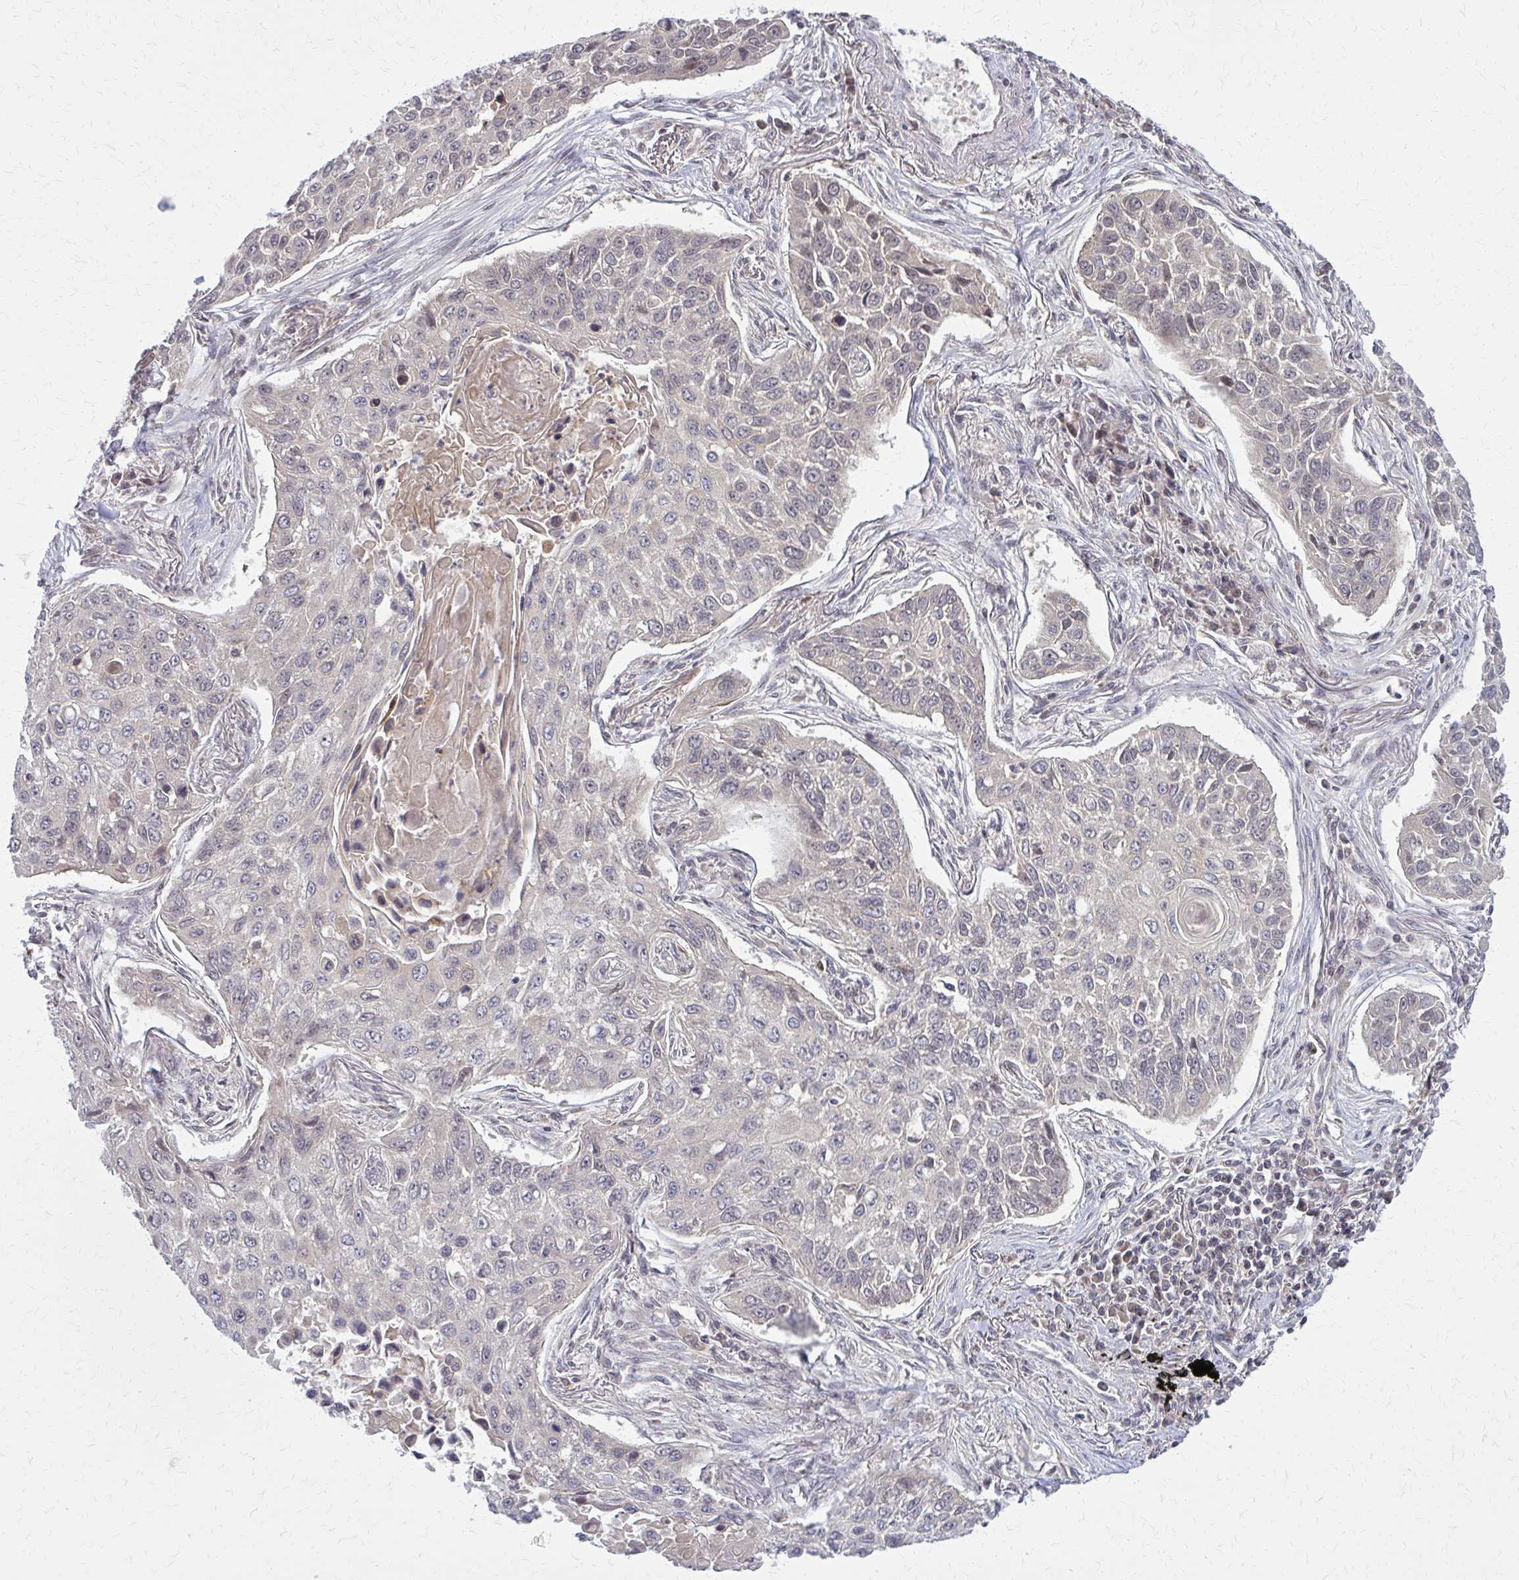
{"staining": {"intensity": "negative", "quantity": "none", "location": "none"}, "tissue": "lung cancer", "cell_type": "Tumor cells", "image_type": "cancer", "snomed": [{"axis": "morphology", "description": "Squamous cell carcinoma, NOS"}, {"axis": "topography", "description": "Lung"}], "caption": "Tumor cells show no significant staining in lung squamous cell carcinoma.", "gene": "DBI", "patient": {"sex": "male", "age": 75}}